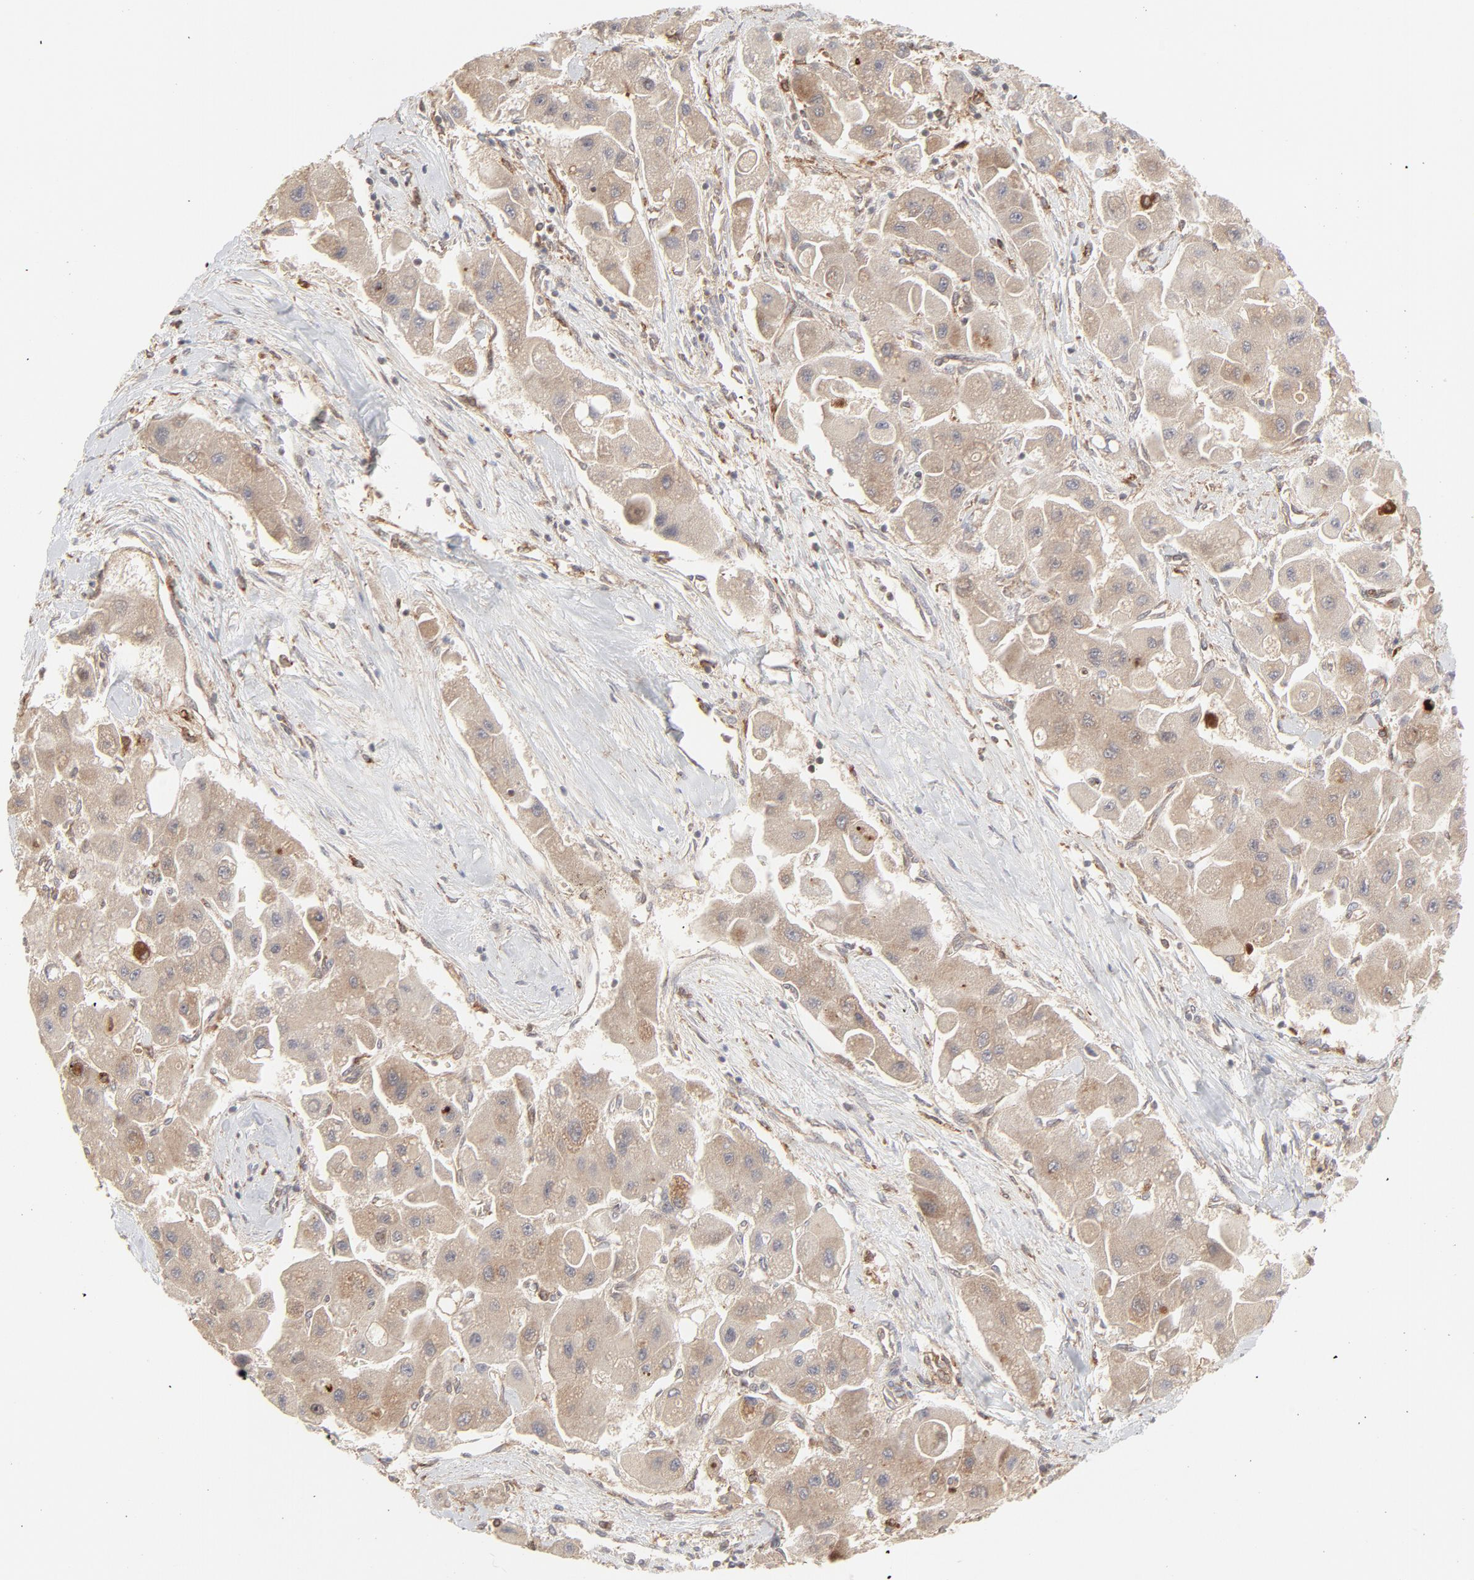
{"staining": {"intensity": "moderate", "quantity": ">75%", "location": "cytoplasmic/membranous"}, "tissue": "liver cancer", "cell_type": "Tumor cells", "image_type": "cancer", "snomed": [{"axis": "morphology", "description": "Carcinoma, Hepatocellular, NOS"}, {"axis": "topography", "description": "Liver"}], "caption": "Liver cancer (hepatocellular carcinoma) stained with DAB IHC displays medium levels of moderate cytoplasmic/membranous staining in about >75% of tumor cells.", "gene": "RAB5C", "patient": {"sex": "male", "age": 24}}